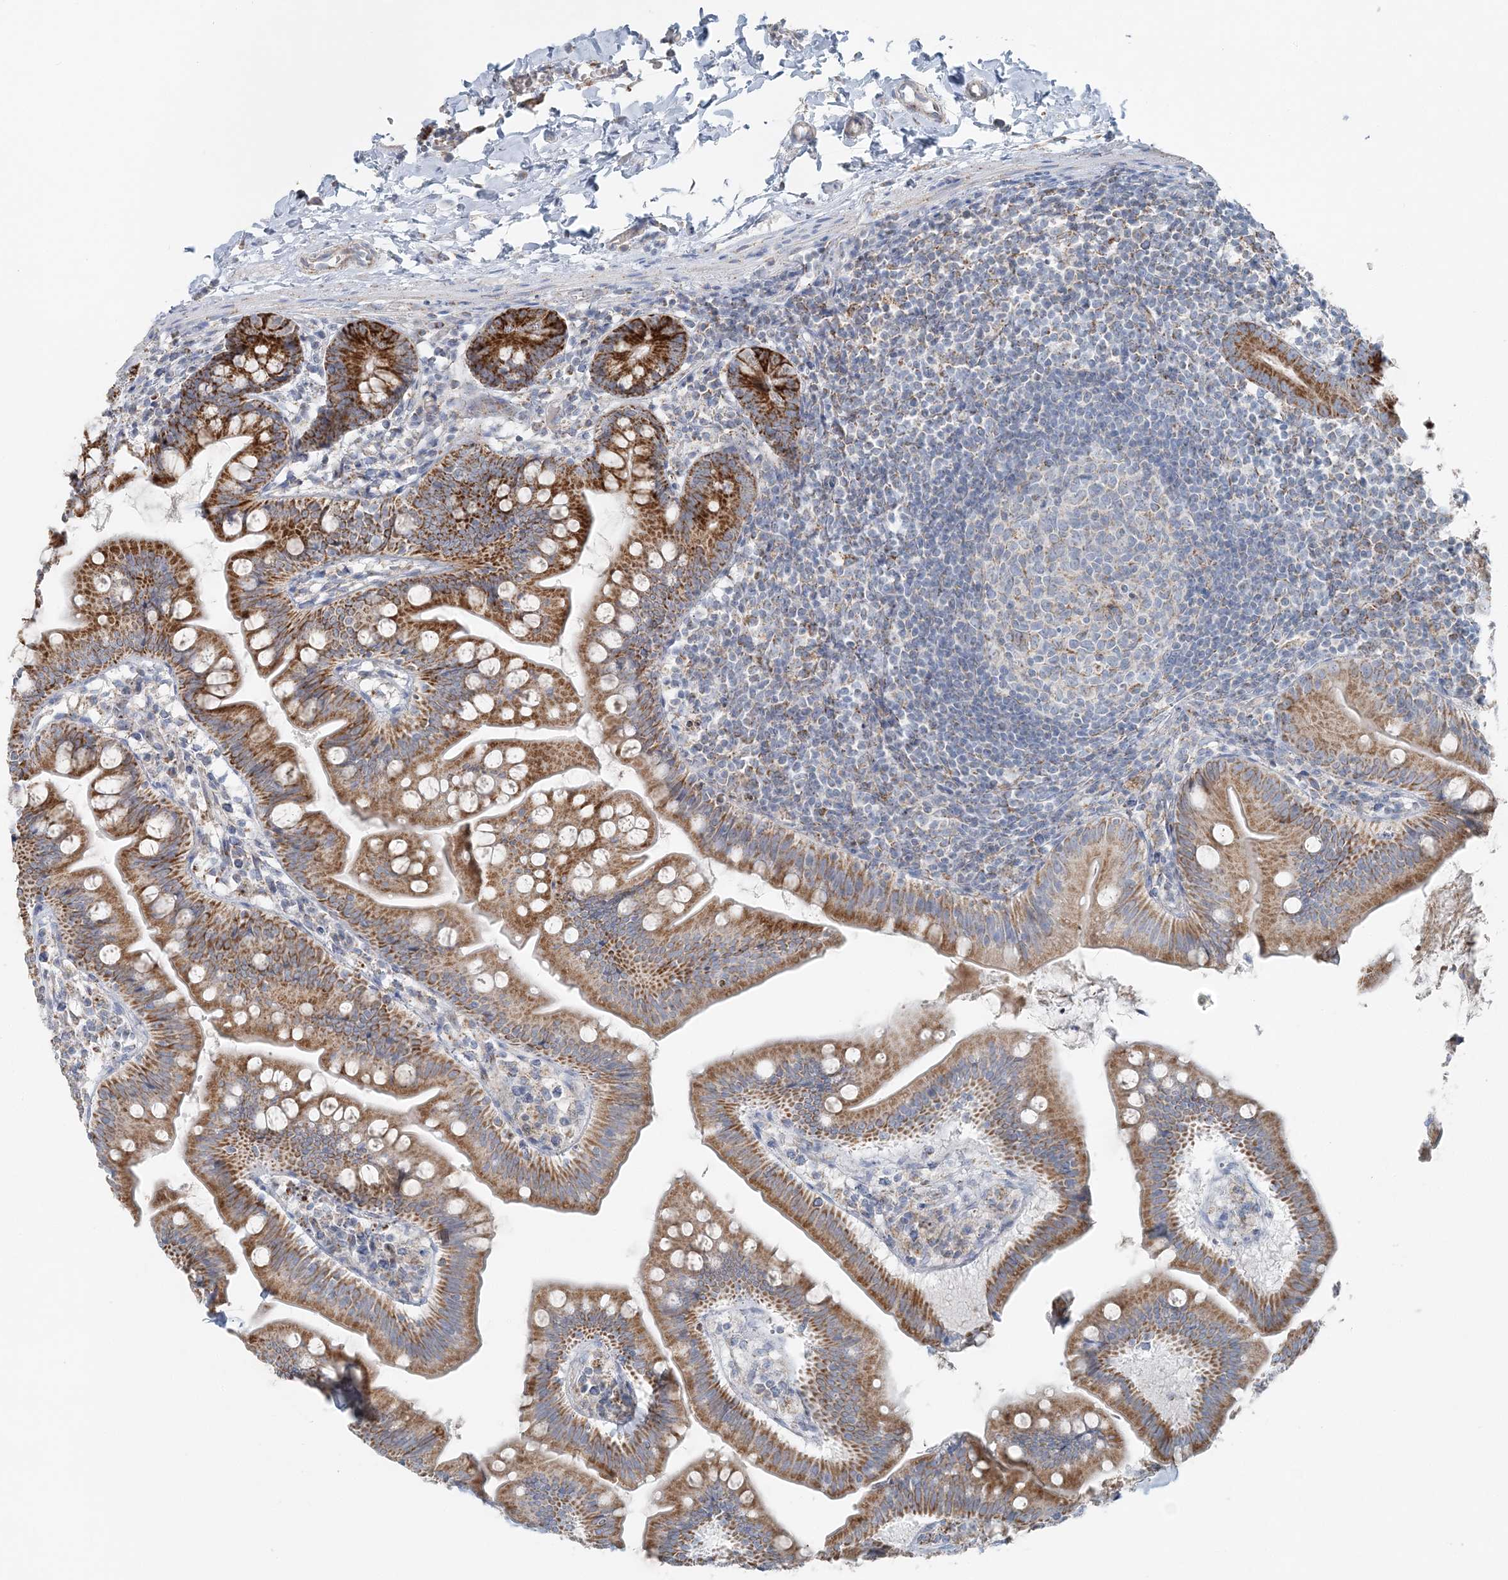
{"staining": {"intensity": "strong", "quantity": ">75%", "location": "cytoplasmic/membranous"}, "tissue": "small intestine", "cell_type": "Glandular cells", "image_type": "normal", "snomed": [{"axis": "morphology", "description": "Normal tissue, NOS"}, {"axis": "topography", "description": "Small intestine"}], "caption": "The photomicrograph exhibits a brown stain indicating the presence of a protein in the cytoplasmic/membranous of glandular cells in small intestine. Immunohistochemistry stains the protein in brown and the nuclei are stained blue.", "gene": "PCCB", "patient": {"sex": "male", "age": 7}}